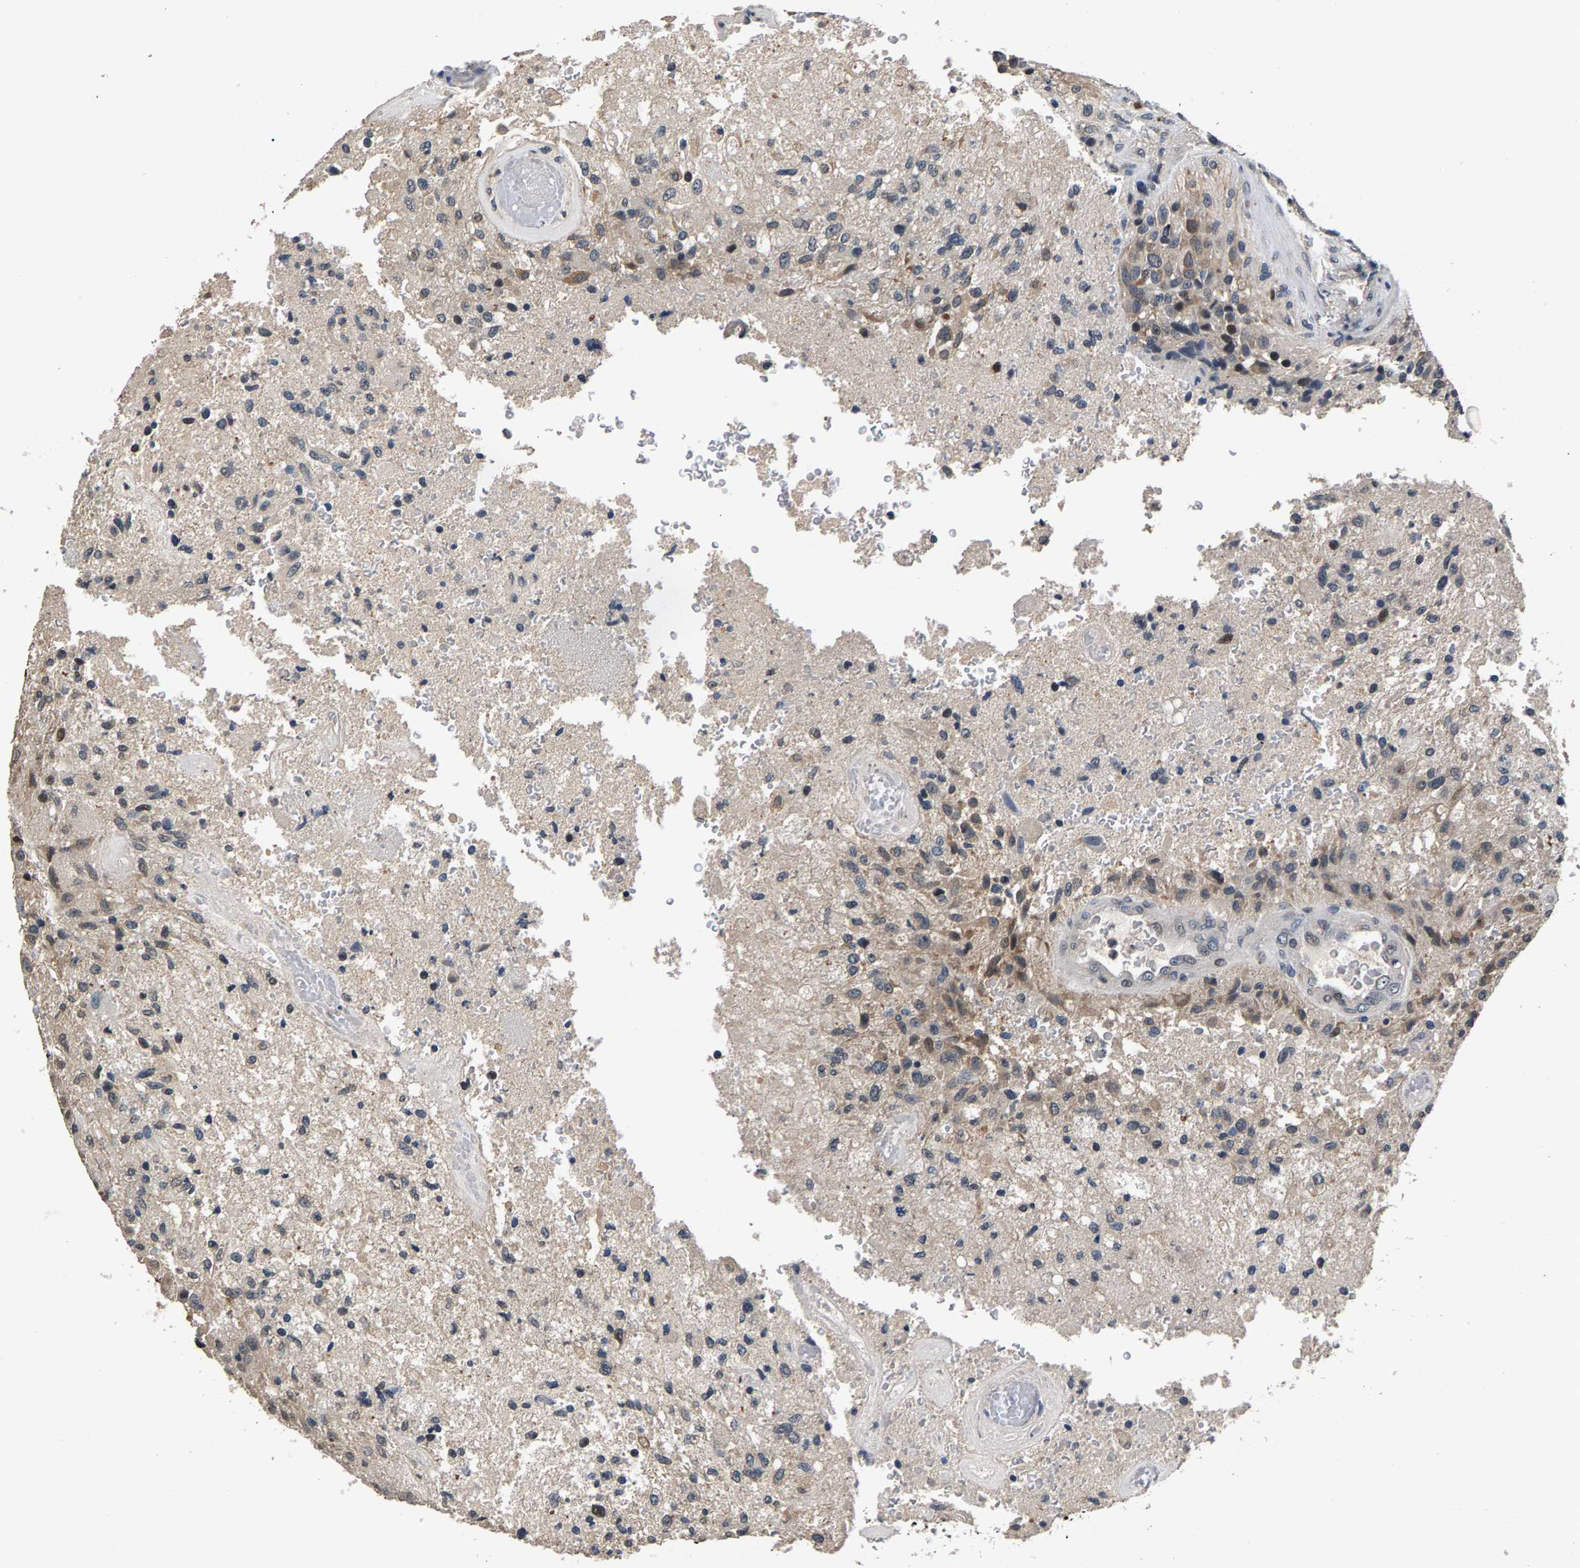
{"staining": {"intensity": "moderate", "quantity": "<25%", "location": "cytoplasmic/membranous"}, "tissue": "glioma", "cell_type": "Tumor cells", "image_type": "cancer", "snomed": [{"axis": "morphology", "description": "Normal tissue, NOS"}, {"axis": "morphology", "description": "Glioma, malignant, High grade"}, {"axis": "topography", "description": "Cerebral cortex"}], "caption": "There is low levels of moderate cytoplasmic/membranous positivity in tumor cells of malignant glioma (high-grade), as demonstrated by immunohistochemical staining (brown color).", "gene": "RBM33", "patient": {"sex": "male", "age": 77}}